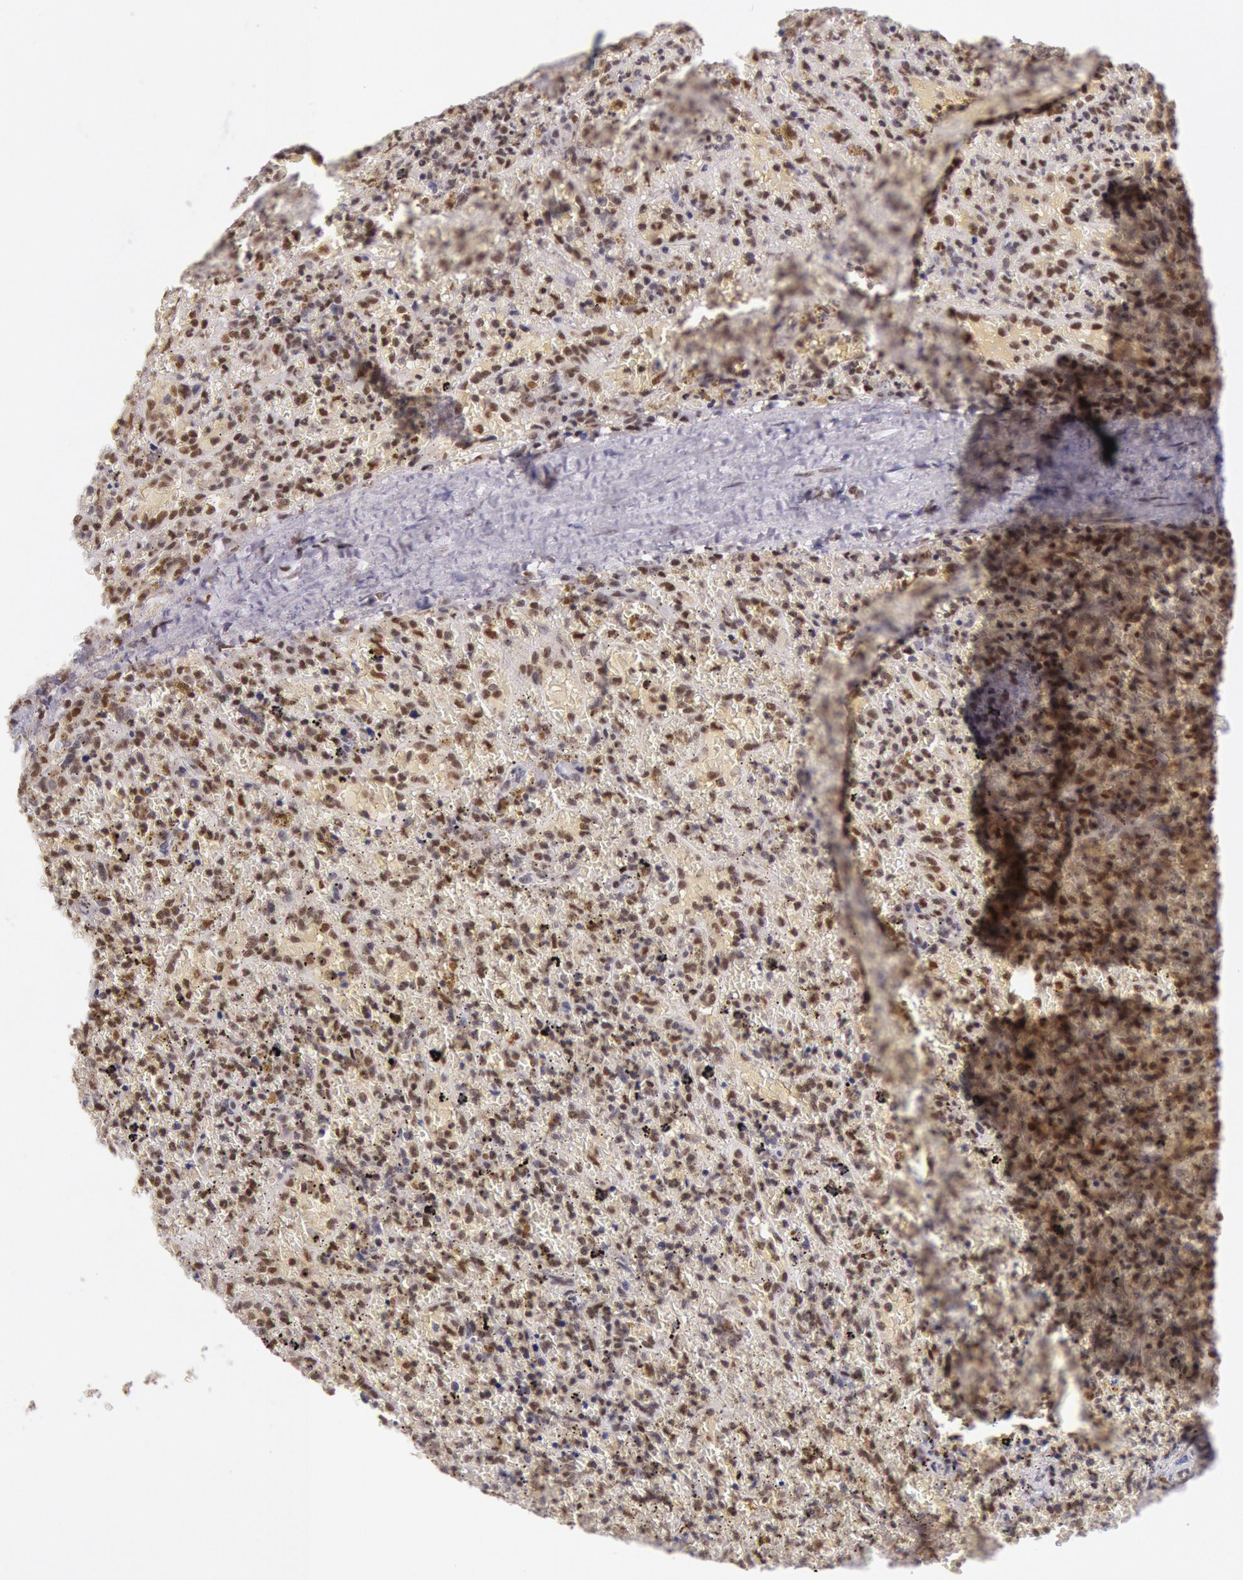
{"staining": {"intensity": "strong", "quantity": ">75%", "location": "nuclear"}, "tissue": "lymphoma", "cell_type": "Tumor cells", "image_type": "cancer", "snomed": [{"axis": "morphology", "description": "Malignant lymphoma, non-Hodgkin's type, High grade"}, {"axis": "topography", "description": "Spleen"}, {"axis": "topography", "description": "Lymph node"}], "caption": "IHC micrograph of neoplastic tissue: human lymphoma stained using IHC reveals high levels of strong protein expression localized specifically in the nuclear of tumor cells, appearing as a nuclear brown color.", "gene": "ESS2", "patient": {"sex": "female", "age": 70}}